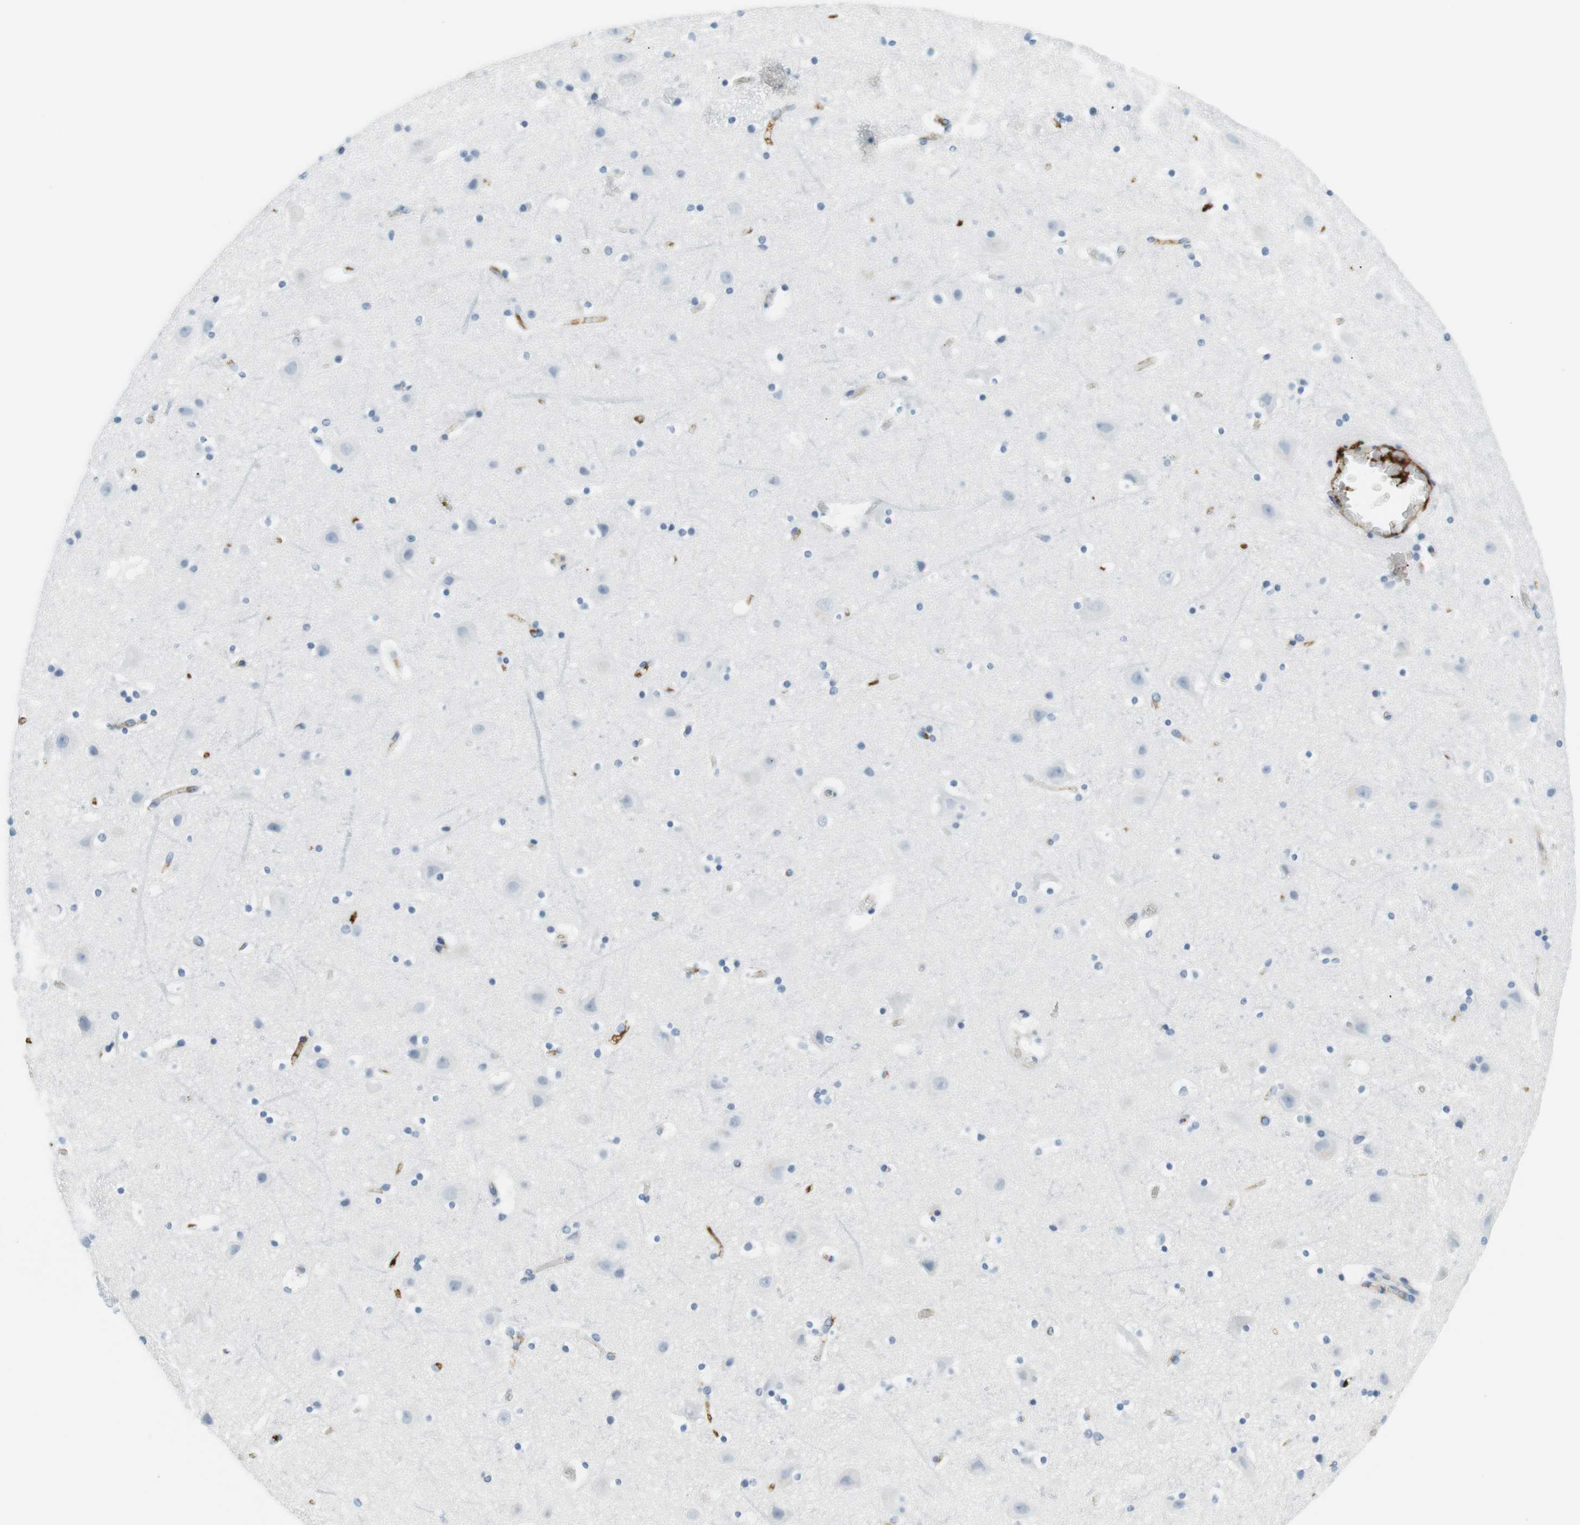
{"staining": {"intensity": "negative", "quantity": "none", "location": "none"}, "tissue": "cerebral cortex", "cell_type": "Endothelial cells", "image_type": "normal", "snomed": [{"axis": "morphology", "description": "Normal tissue, NOS"}, {"axis": "topography", "description": "Cerebral cortex"}], "caption": "Image shows no significant protein staining in endothelial cells of benign cerebral cortex.", "gene": "APOB", "patient": {"sex": "male", "age": 45}}